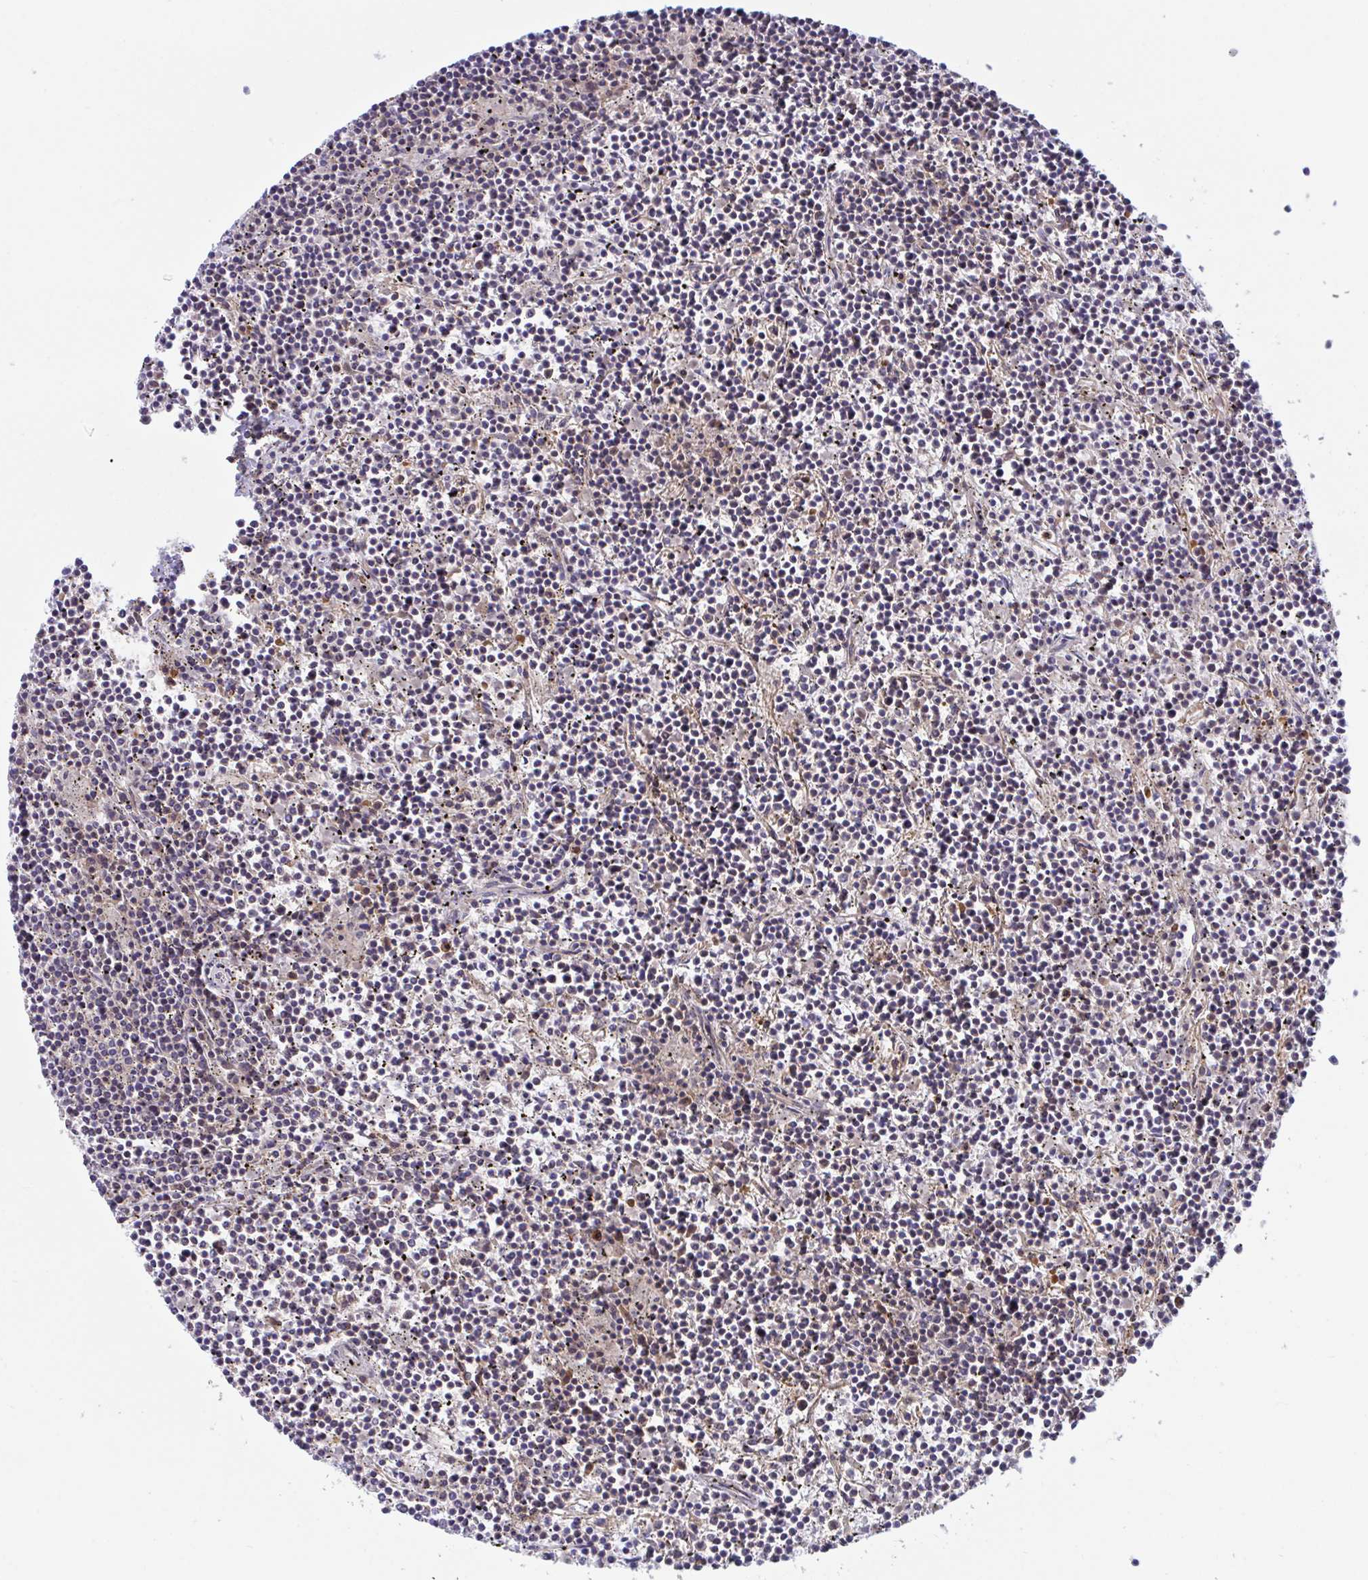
{"staining": {"intensity": "weak", "quantity": "<25%", "location": "cytoplasmic/membranous"}, "tissue": "lymphoma", "cell_type": "Tumor cells", "image_type": "cancer", "snomed": [{"axis": "morphology", "description": "Malignant lymphoma, non-Hodgkin's type, Low grade"}, {"axis": "topography", "description": "Spleen"}], "caption": "An image of human lymphoma is negative for staining in tumor cells.", "gene": "LMNTD2", "patient": {"sex": "female", "age": 19}}